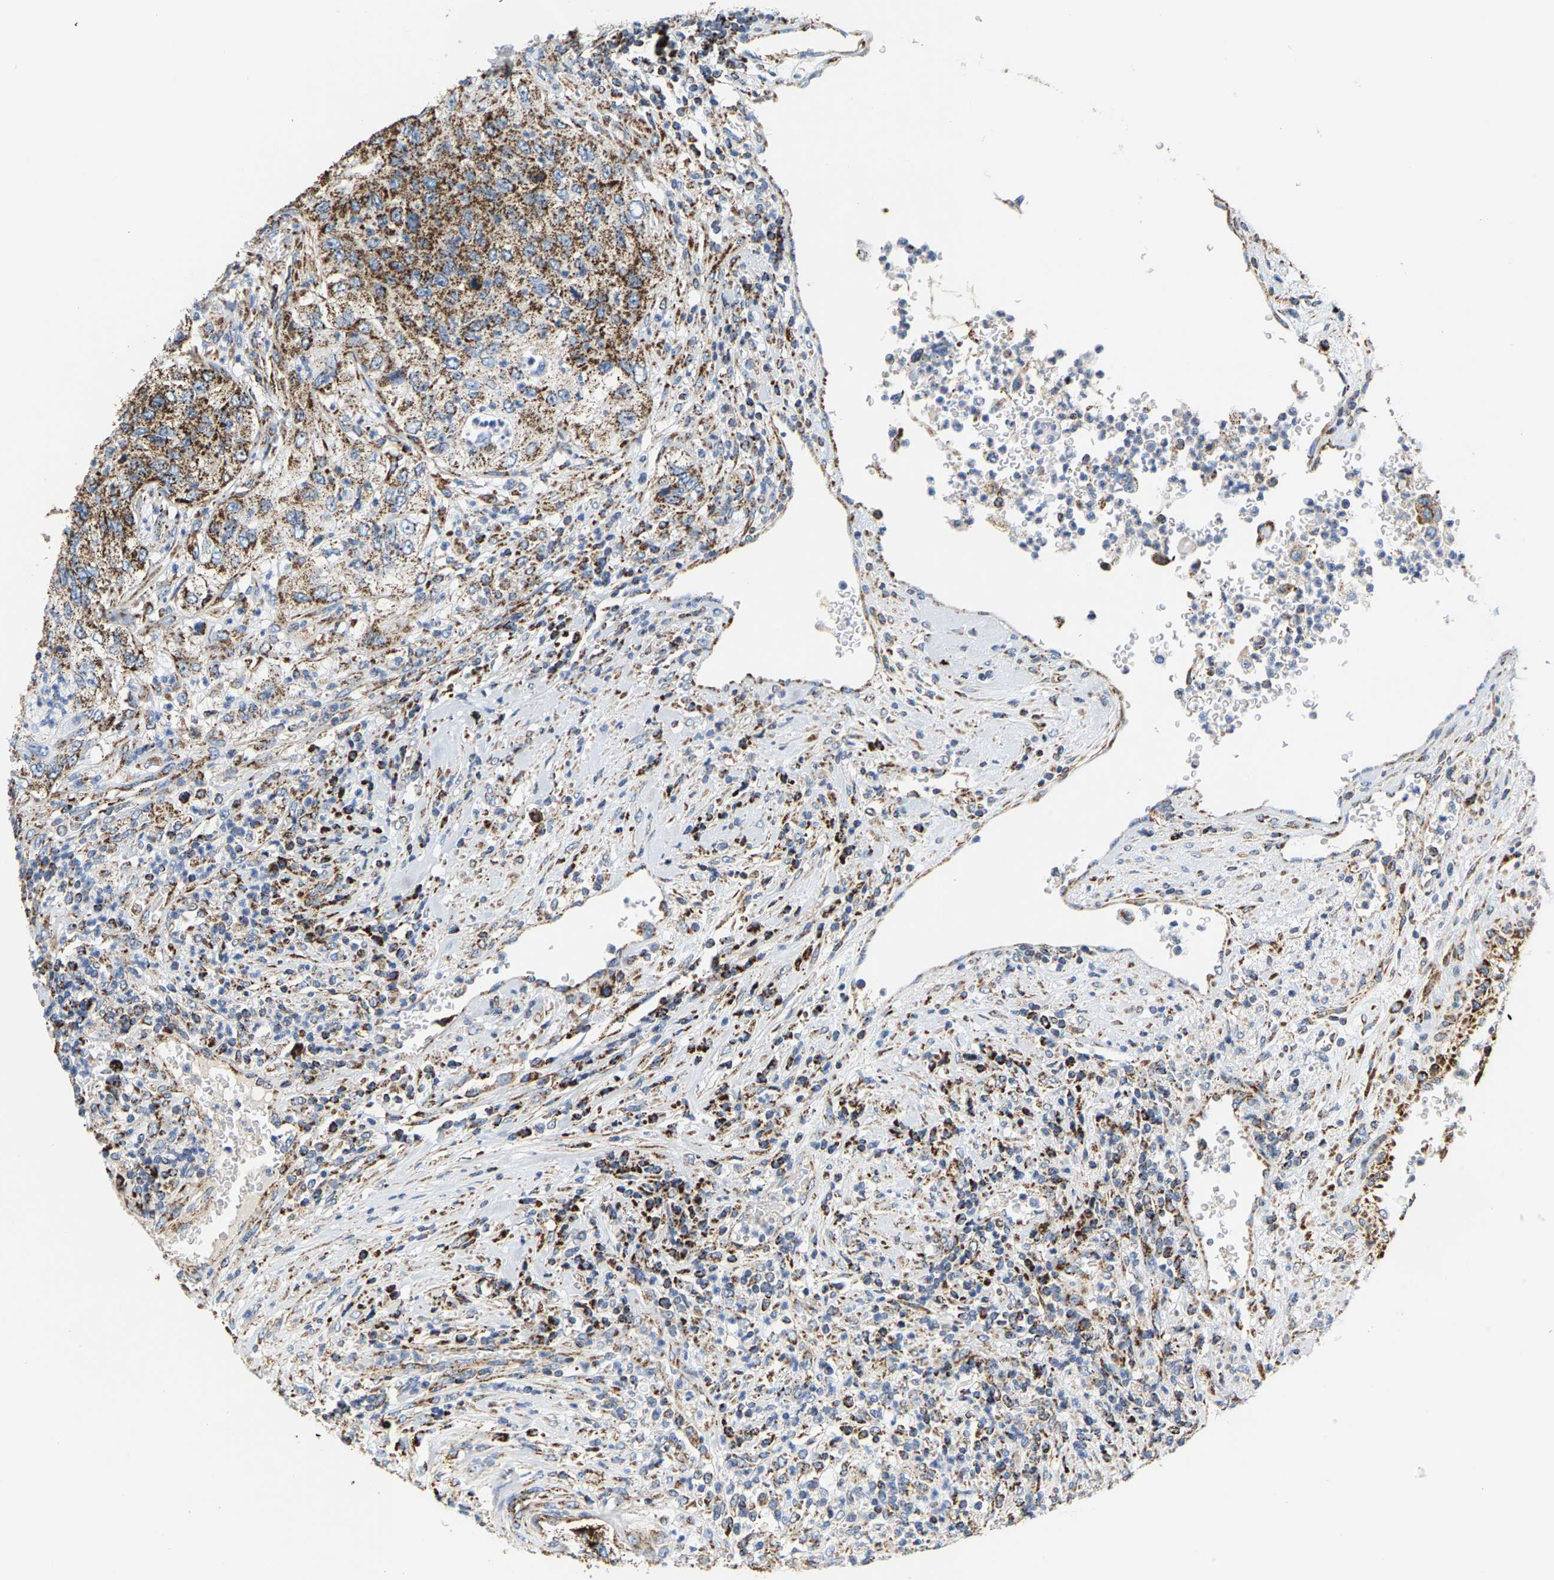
{"staining": {"intensity": "moderate", "quantity": ">75%", "location": "cytoplasmic/membranous"}, "tissue": "urothelial cancer", "cell_type": "Tumor cells", "image_type": "cancer", "snomed": [{"axis": "morphology", "description": "Urothelial carcinoma, High grade"}, {"axis": "topography", "description": "Urinary bladder"}], "caption": "Immunohistochemical staining of human urothelial carcinoma (high-grade) exhibits moderate cytoplasmic/membranous protein staining in approximately >75% of tumor cells.", "gene": "SHMT2", "patient": {"sex": "female", "age": 60}}